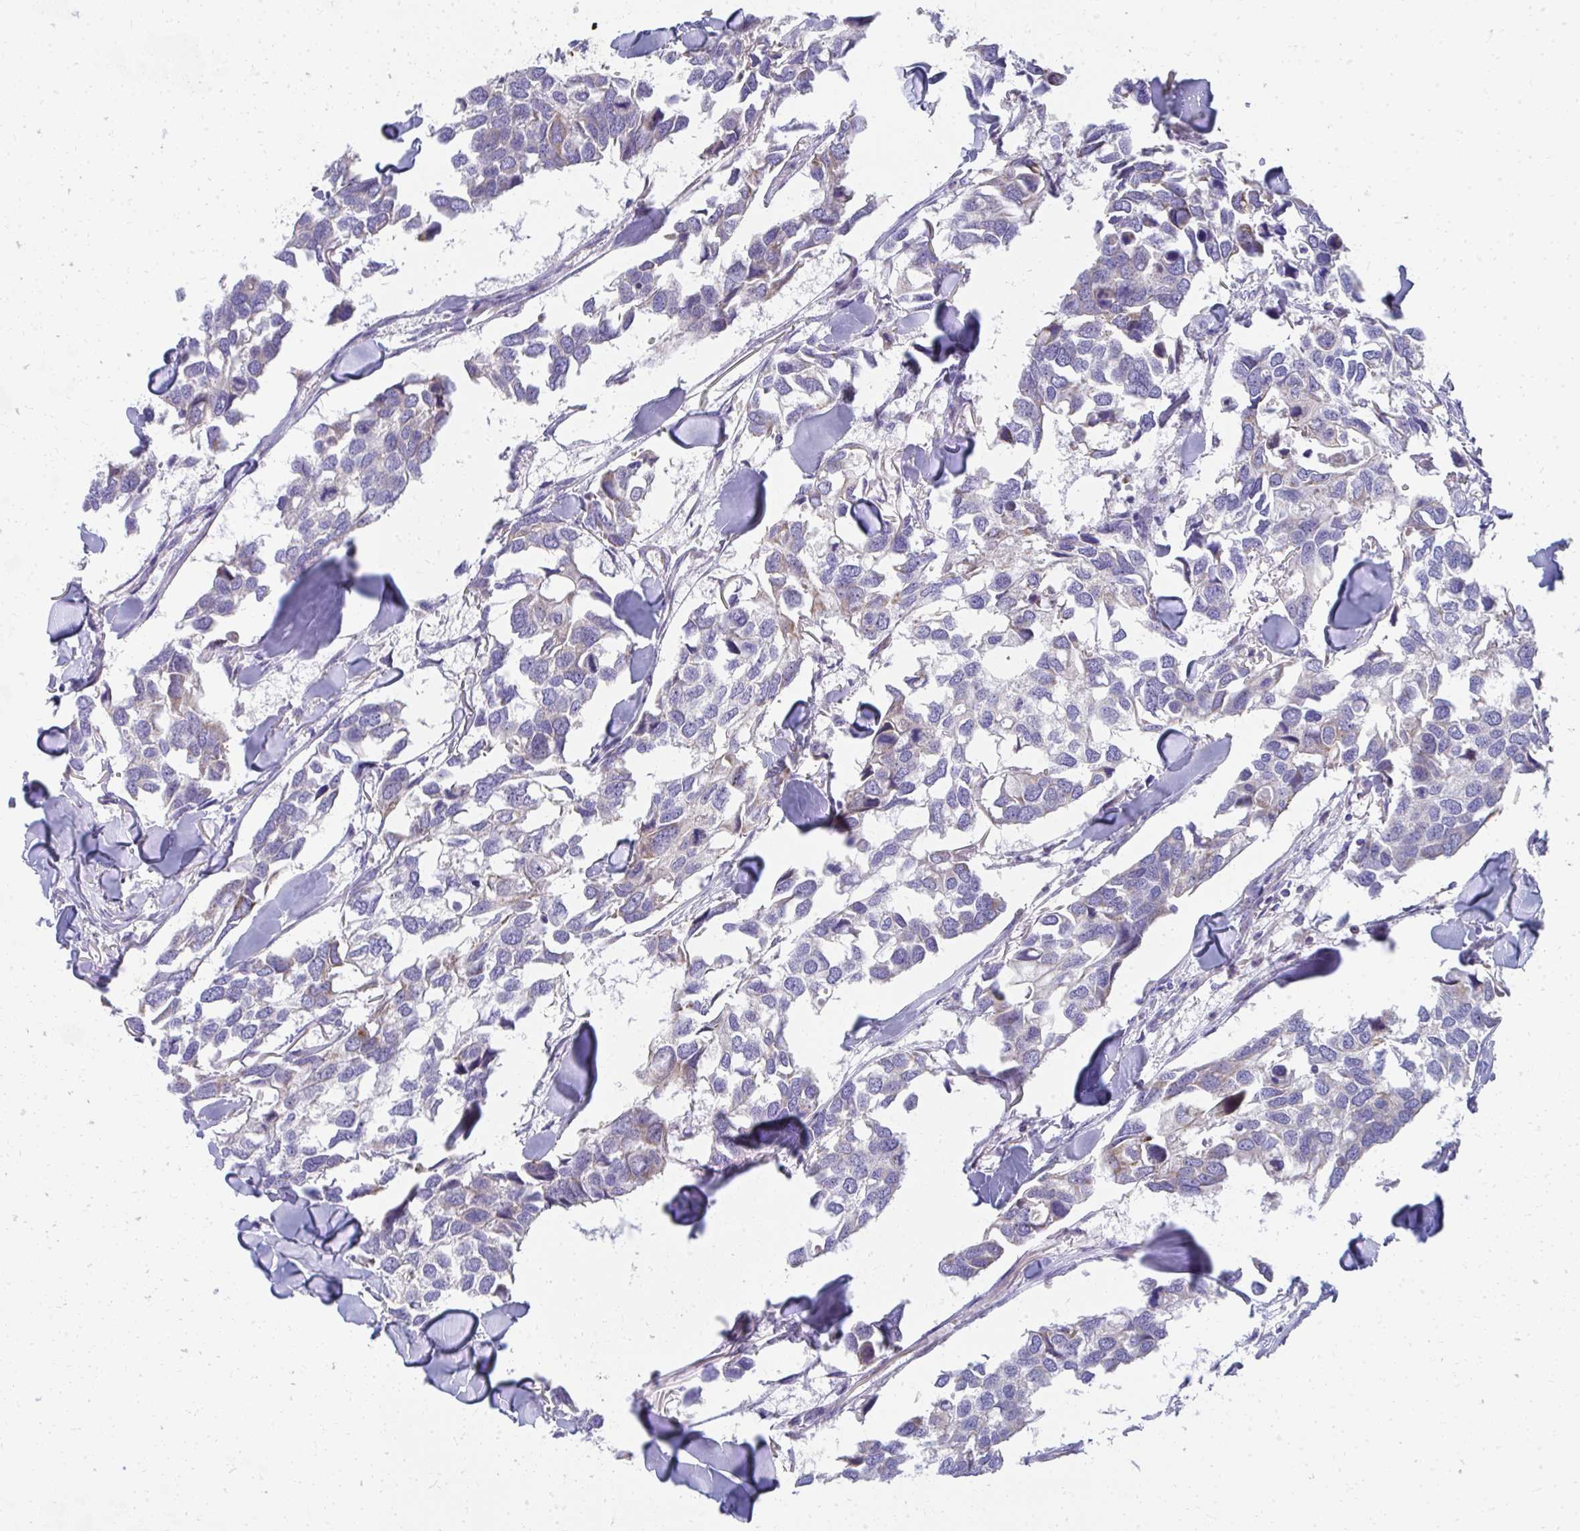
{"staining": {"intensity": "negative", "quantity": "none", "location": "none"}, "tissue": "breast cancer", "cell_type": "Tumor cells", "image_type": "cancer", "snomed": [{"axis": "morphology", "description": "Duct carcinoma"}, {"axis": "topography", "description": "Breast"}], "caption": "Tumor cells show no significant protein expression in breast cancer (intraductal carcinoma). (DAB (3,3'-diaminobenzidine) immunohistochemistry with hematoxylin counter stain).", "gene": "IL37", "patient": {"sex": "female", "age": 83}}